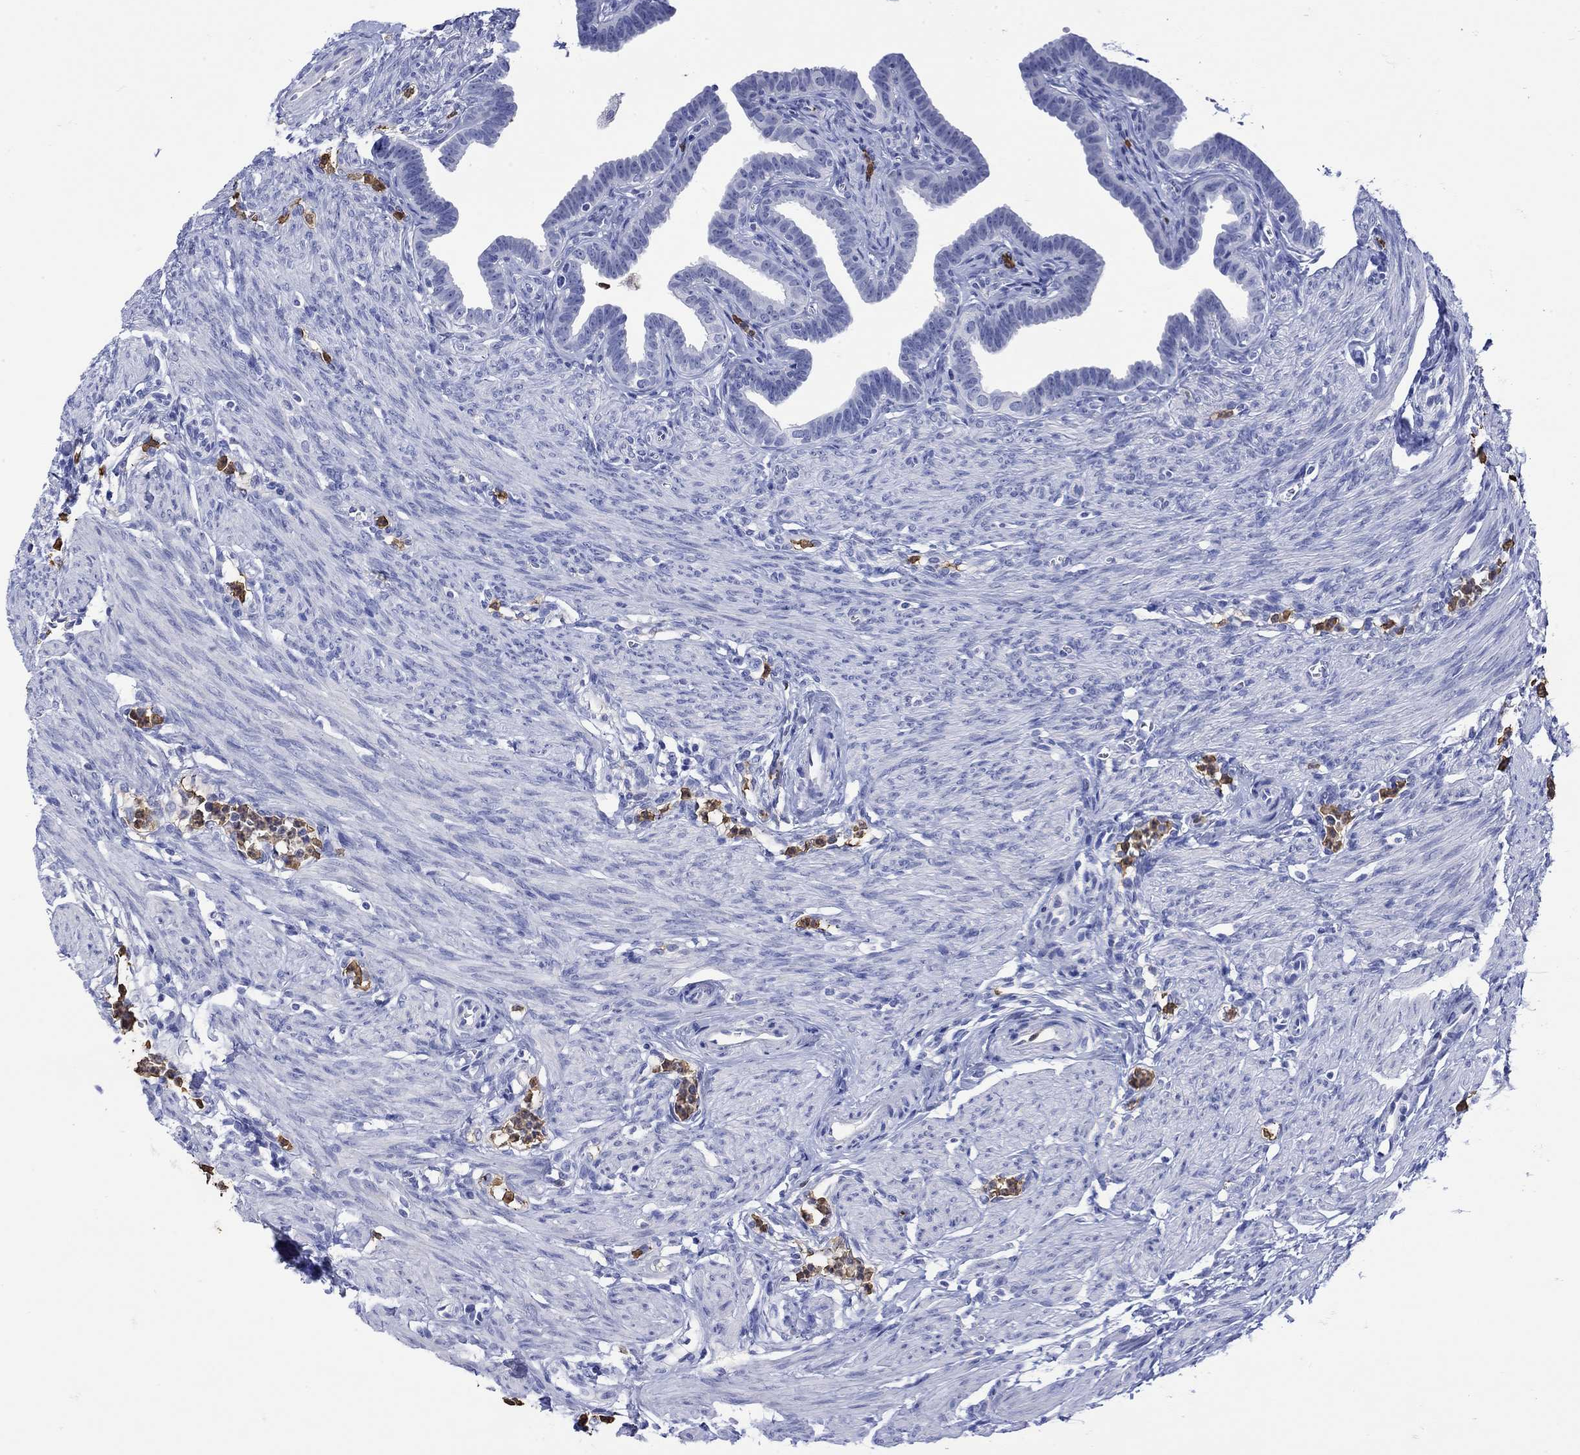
{"staining": {"intensity": "negative", "quantity": "none", "location": "none"}, "tissue": "fallopian tube", "cell_type": "Glandular cells", "image_type": "normal", "snomed": [{"axis": "morphology", "description": "Normal tissue, NOS"}, {"axis": "topography", "description": "Fallopian tube"}, {"axis": "topography", "description": "Ovary"}], "caption": "This is a photomicrograph of IHC staining of normal fallopian tube, which shows no staining in glandular cells. (Immunohistochemistry (ihc), brightfield microscopy, high magnification).", "gene": "LINGO3", "patient": {"sex": "female", "age": 33}}